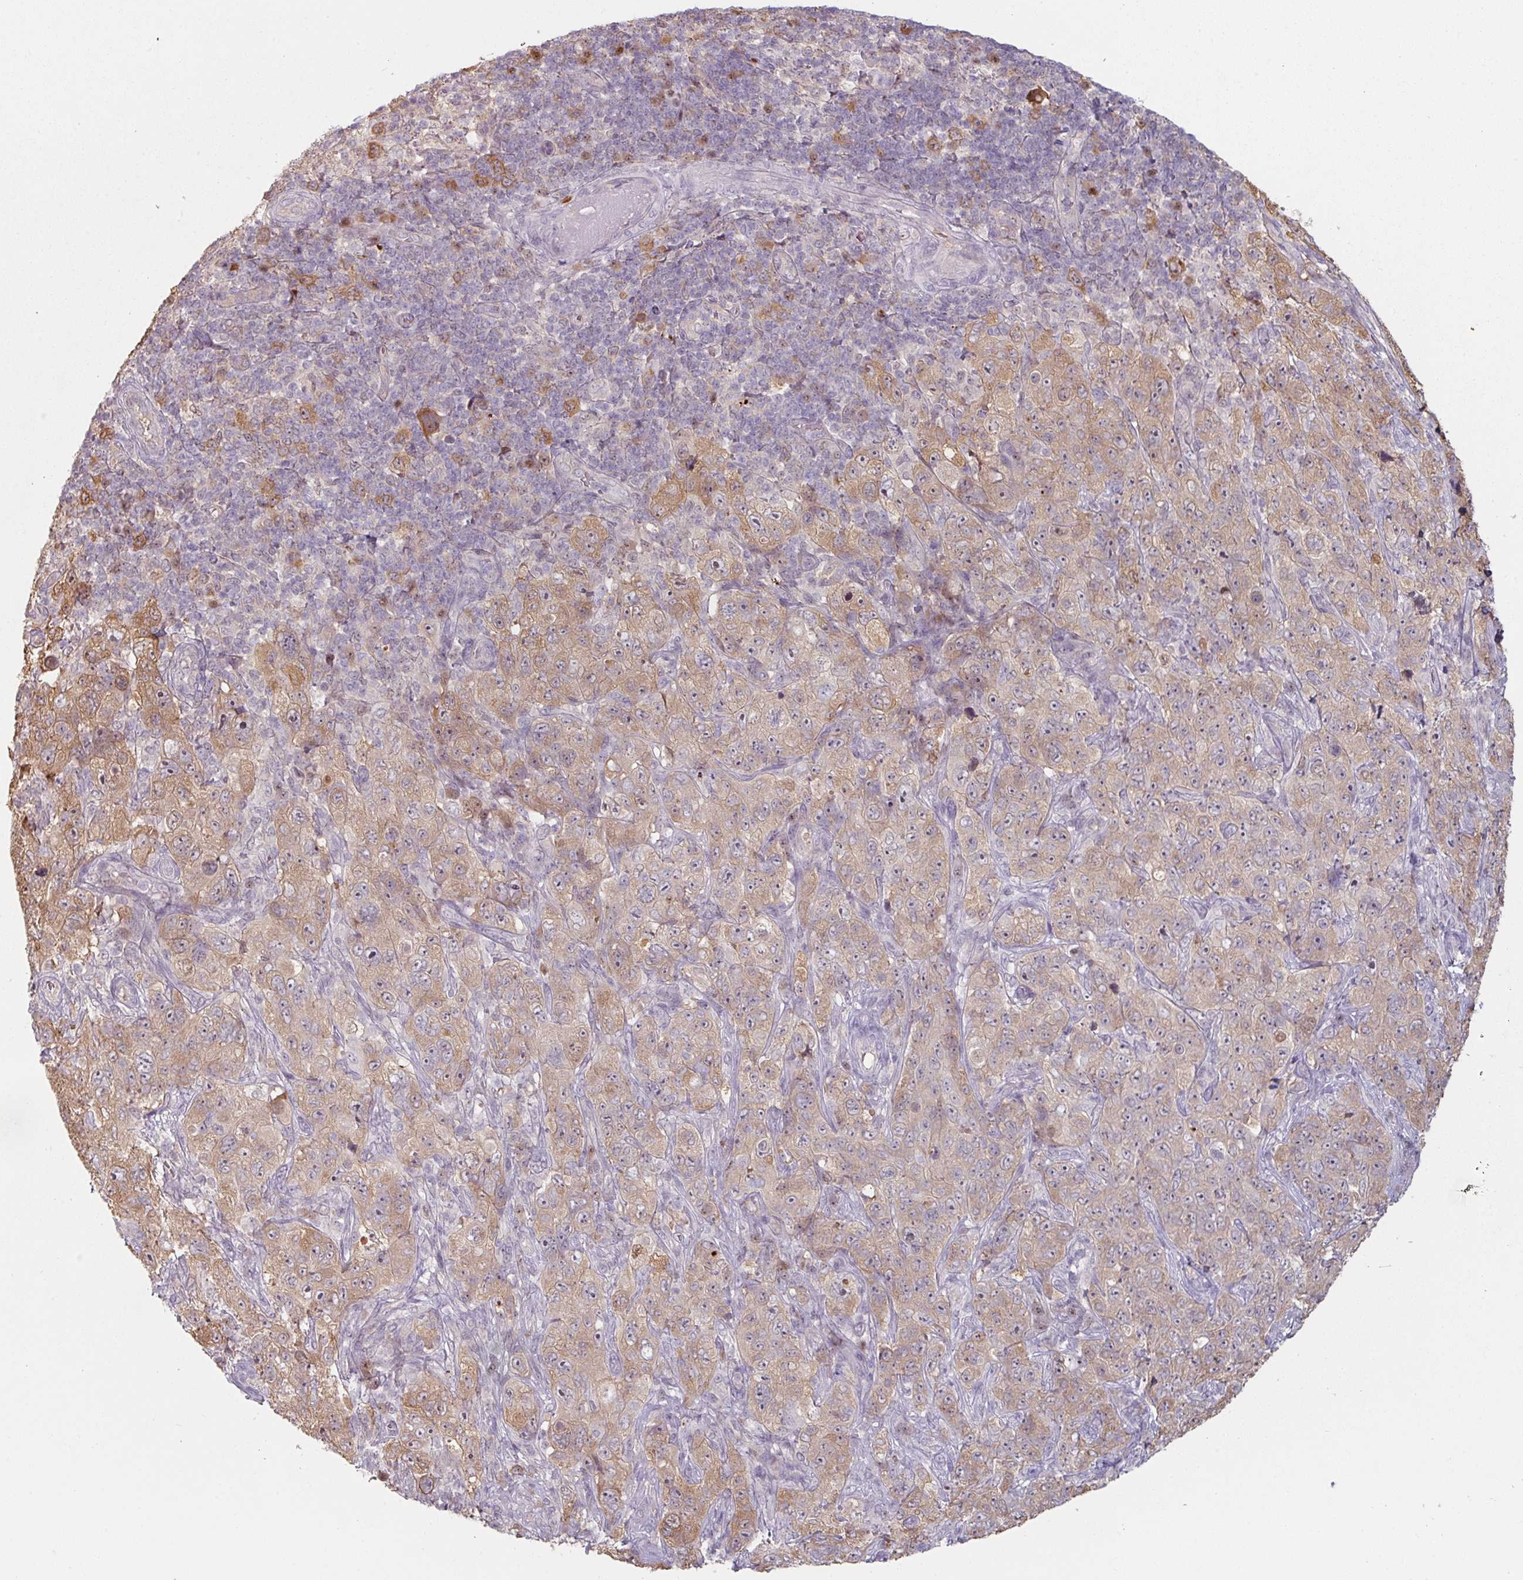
{"staining": {"intensity": "moderate", "quantity": ">75%", "location": "cytoplasmic/membranous,nuclear"}, "tissue": "pancreatic cancer", "cell_type": "Tumor cells", "image_type": "cancer", "snomed": [{"axis": "morphology", "description": "Adenocarcinoma, NOS"}, {"axis": "topography", "description": "Pancreas"}], "caption": "A brown stain highlights moderate cytoplasmic/membranous and nuclear positivity of a protein in adenocarcinoma (pancreatic) tumor cells.", "gene": "ZBTB6", "patient": {"sex": "male", "age": 68}}